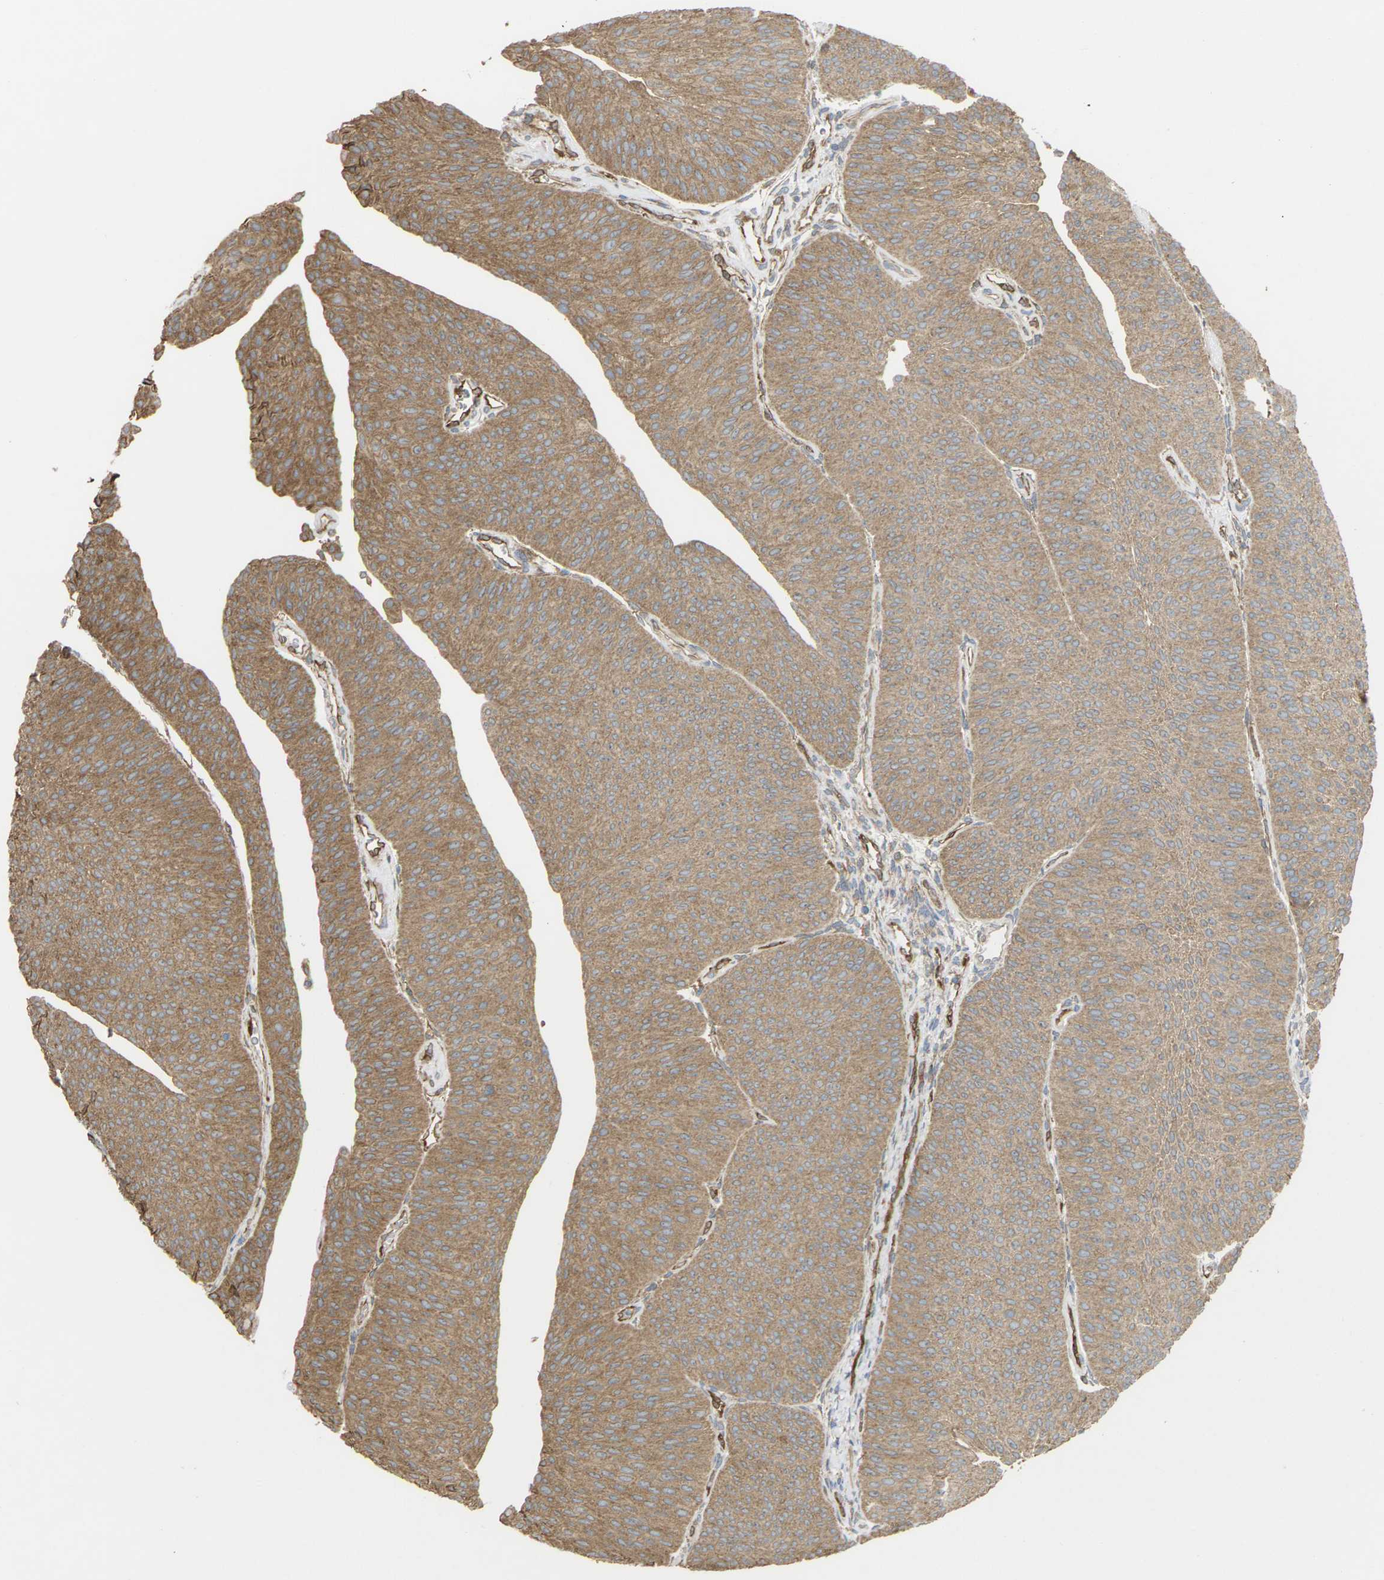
{"staining": {"intensity": "moderate", "quantity": ">75%", "location": "cytoplasmic/membranous"}, "tissue": "urothelial cancer", "cell_type": "Tumor cells", "image_type": "cancer", "snomed": [{"axis": "morphology", "description": "Urothelial carcinoma, Low grade"}, {"axis": "topography", "description": "Urinary bladder"}], "caption": "DAB (3,3'-diaminobenzidine) immunohistochemical staining of urothelial cancer shows moderate cytoplasmic/membranous protein expression in approximately >75% of tumor cells.", "gene": "TIAM1", "patient": {"sex": "female", "age": 60}}